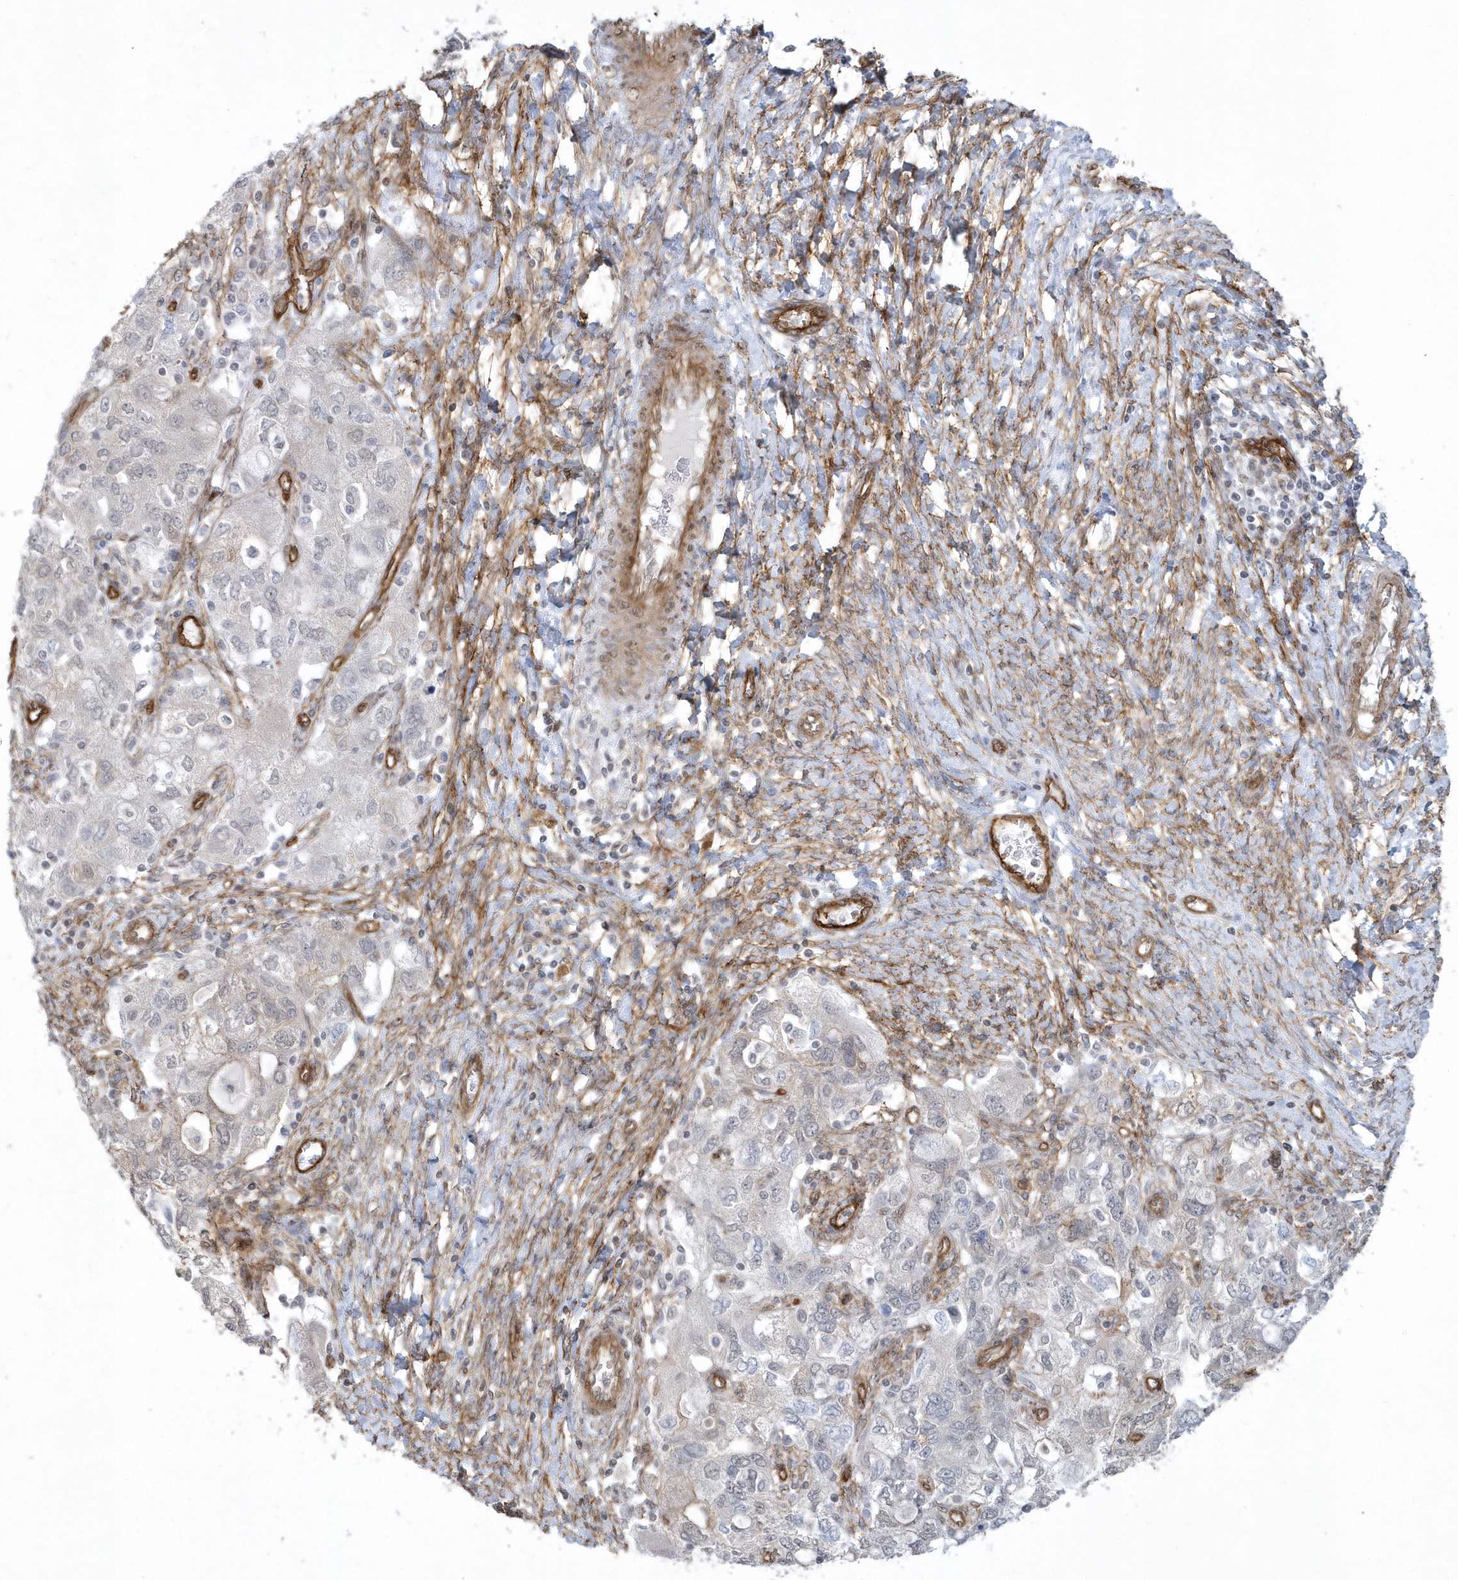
{"staining": {"intensity": "negative", "quantity": "none", "location": "none"}, "tissue": "ovarian cancer", "cell_type": "Tumor cells", "image_type": "cancer", "snomed": [{"axis": "morphology", "description": "Carcinoma, NOS"}, {"axis": "morphology", "description": "Cystadenocarcinoma, serous, NOS"}, {"axis": "topography", "description": "Ovary"}], "caption": "Protein analysis of ovarian cancer exhibits no significant expression in tumor cells.", "gene": "RAI14", "patient": {"sex": "female", "age": 69}}